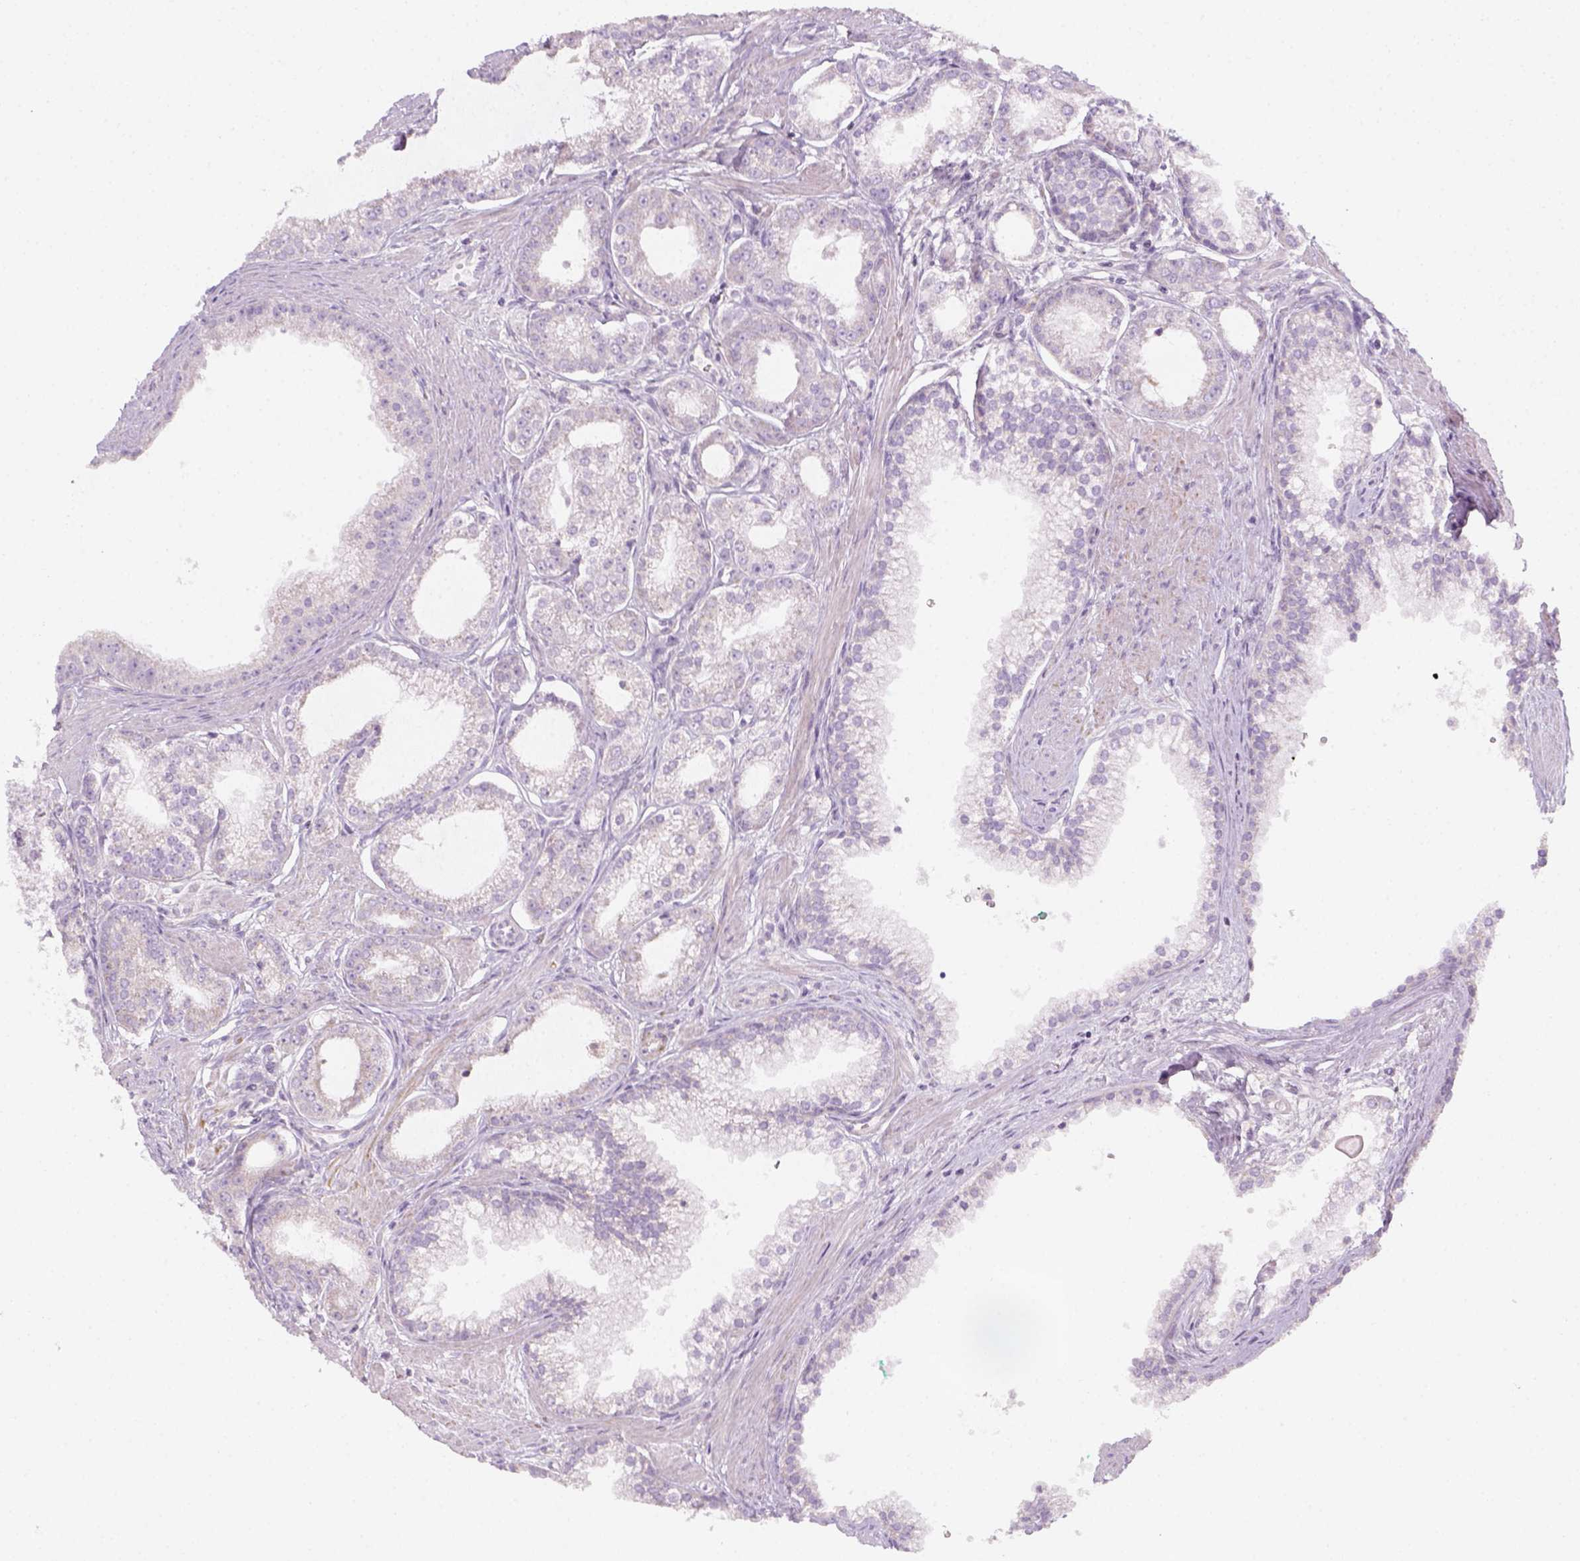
{"staining": {"intensity": "negative", "quantity": "none", "location": "none"}, "tissue": "prostate cancer", "cell_type": "Tumor cells", "image_type": "cancer", "snomed": [{"axis": "morphology", "description": "Adenocarcinoma, NOS"}, {"axis": "topography", "description": "Prostate"}], "caption": "The image shows no significant positivity in tumor cells of prostate adenocarcinoma. The staining was performed using DAB (3,3'-diaminobenzidine) to visualize the protein expression in brown, while the nuclei were stained in blue with hematoxylin (Magnification: 20x).", "gene": "AWAT2", "patient": {"sex": "male", "age": 71}}